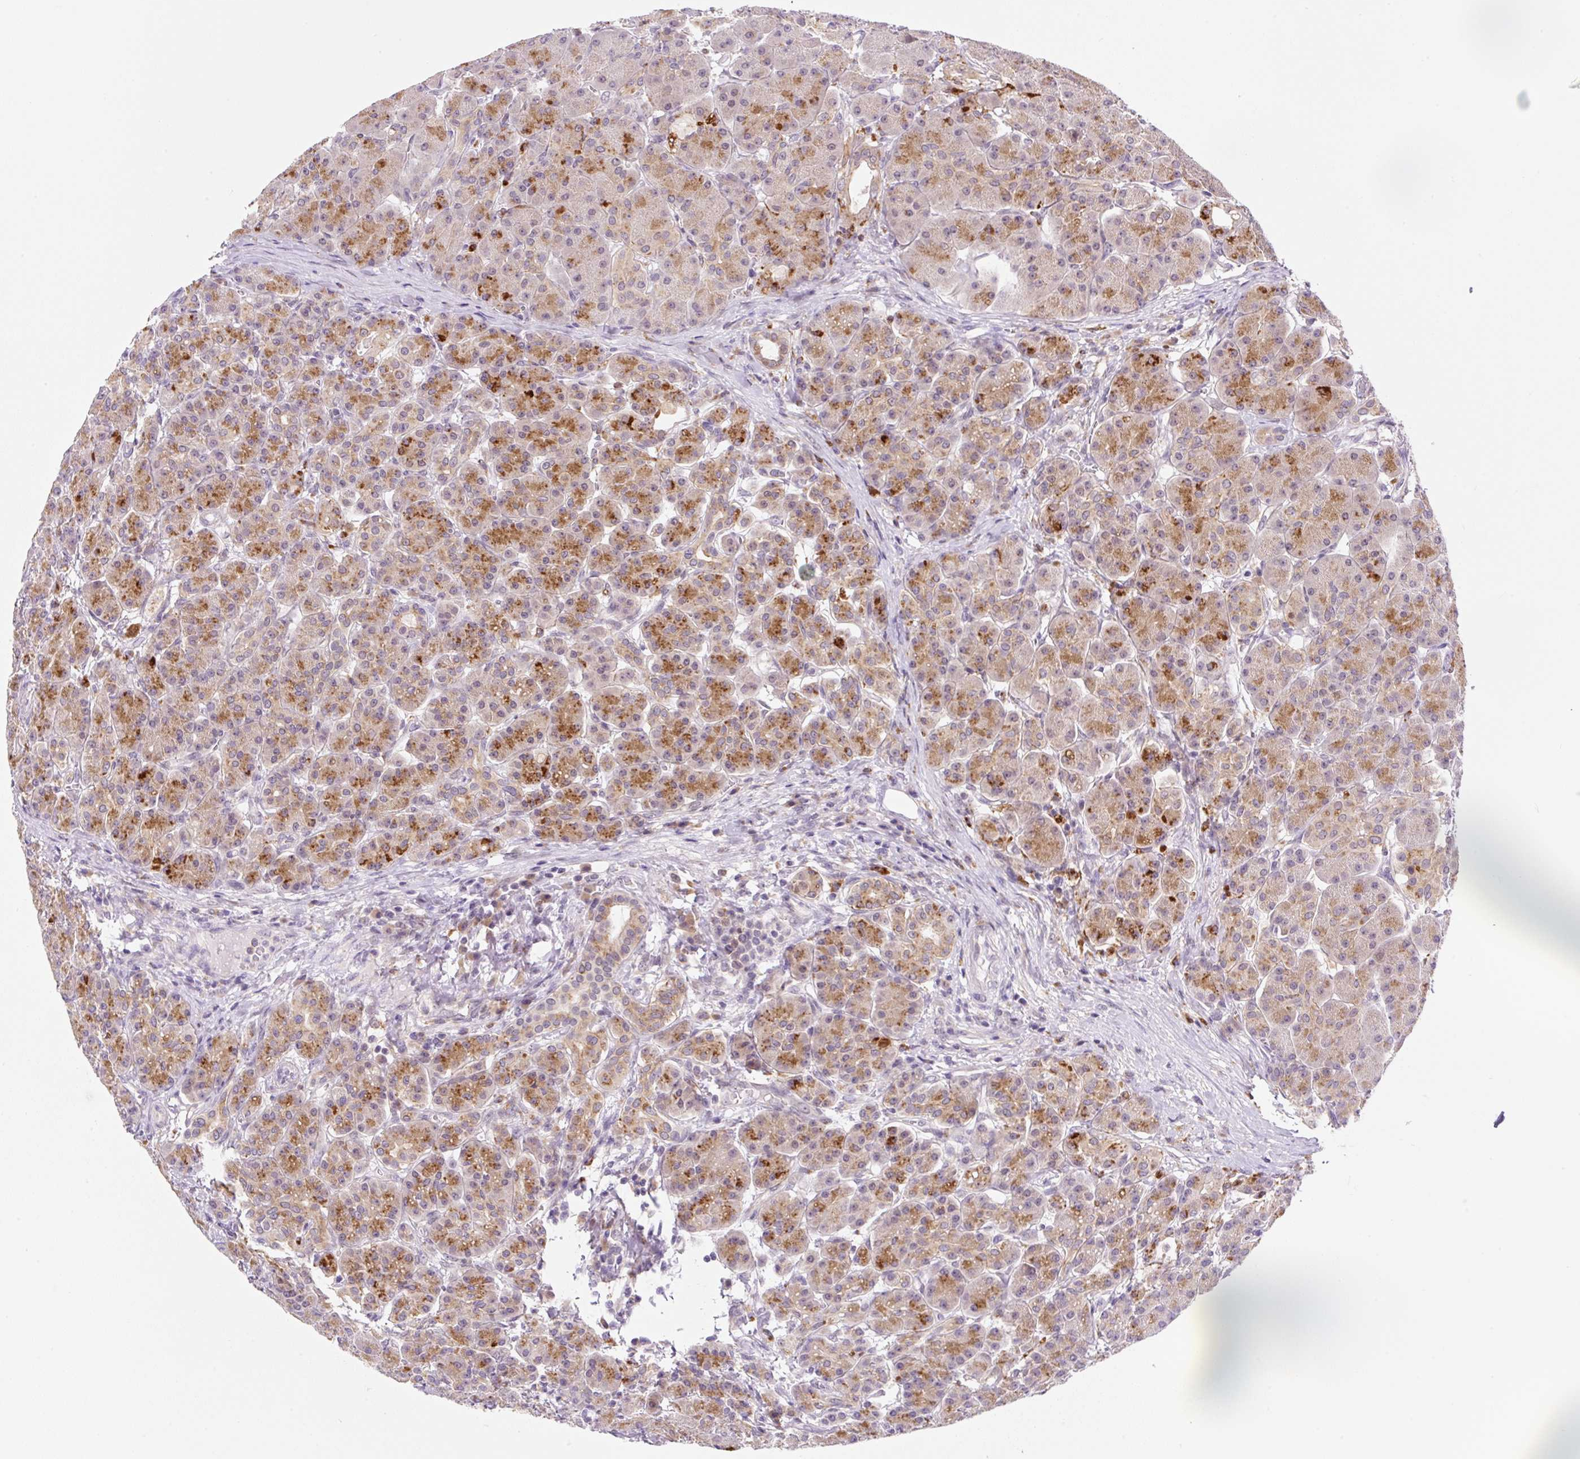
{"staining": {"intensity": "moderate", "quantity": "25%-75%", "location": "cytoplasmic/membranous"}, "tissue": "pancreas", "cell_type": "Exocrine glandular cells", "image_type": "normal", "snomed": [{"axis": "morphology", "description": "Normal tissue, NOS"}, {"axis": "topography", "description": "Pancreas"}], "caption": "Pancreas stained with a brown dye exhibits moderate cytoplasmic/membranous positive staining in approximately 25%-75% of exocrine glandular cells.", "gene": "CEBPZOS", "patient": {"sex": "male", "age": 63}}